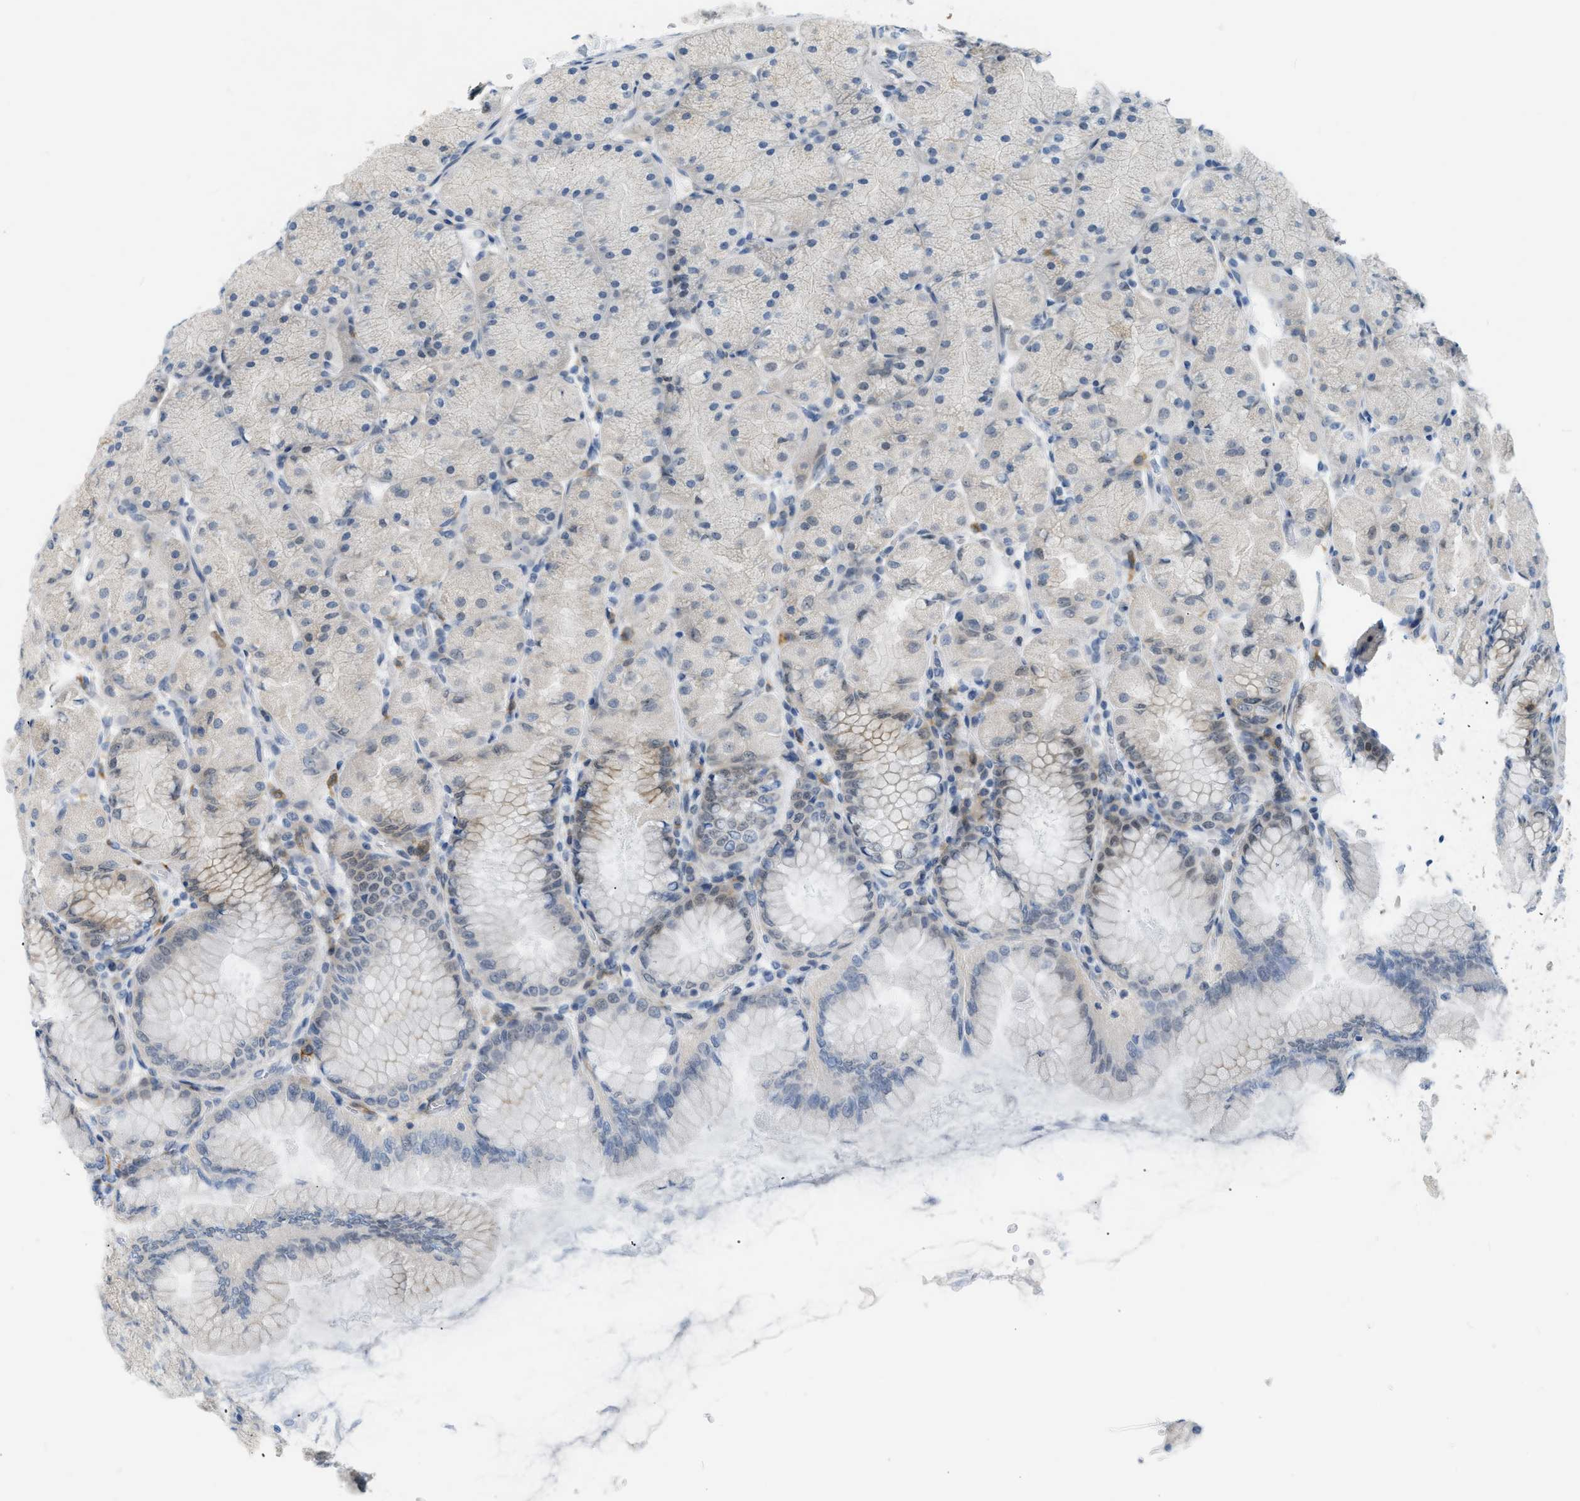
{"staining": {"intensity": "moderate", "quantity": "<25%", "location": "cytoplasmic/membranous"}, "tissue": "stomach", "cell_type": "Glandular cells", "image_type": "normal", "snomed": [{"axis": "morphology", "description": "Normal tissue, NOS"}, {"axis": "topography", "description": "Stomach, upper"}], "caption": "Immunohistochemistry (DAB) staining of benign human stomach displays moderate cytoplasmic/membranous protein staining in approximately <25% of glandular cells.", "gene": "ZNF408", "patient": {"sex": "female", "age": 56}}